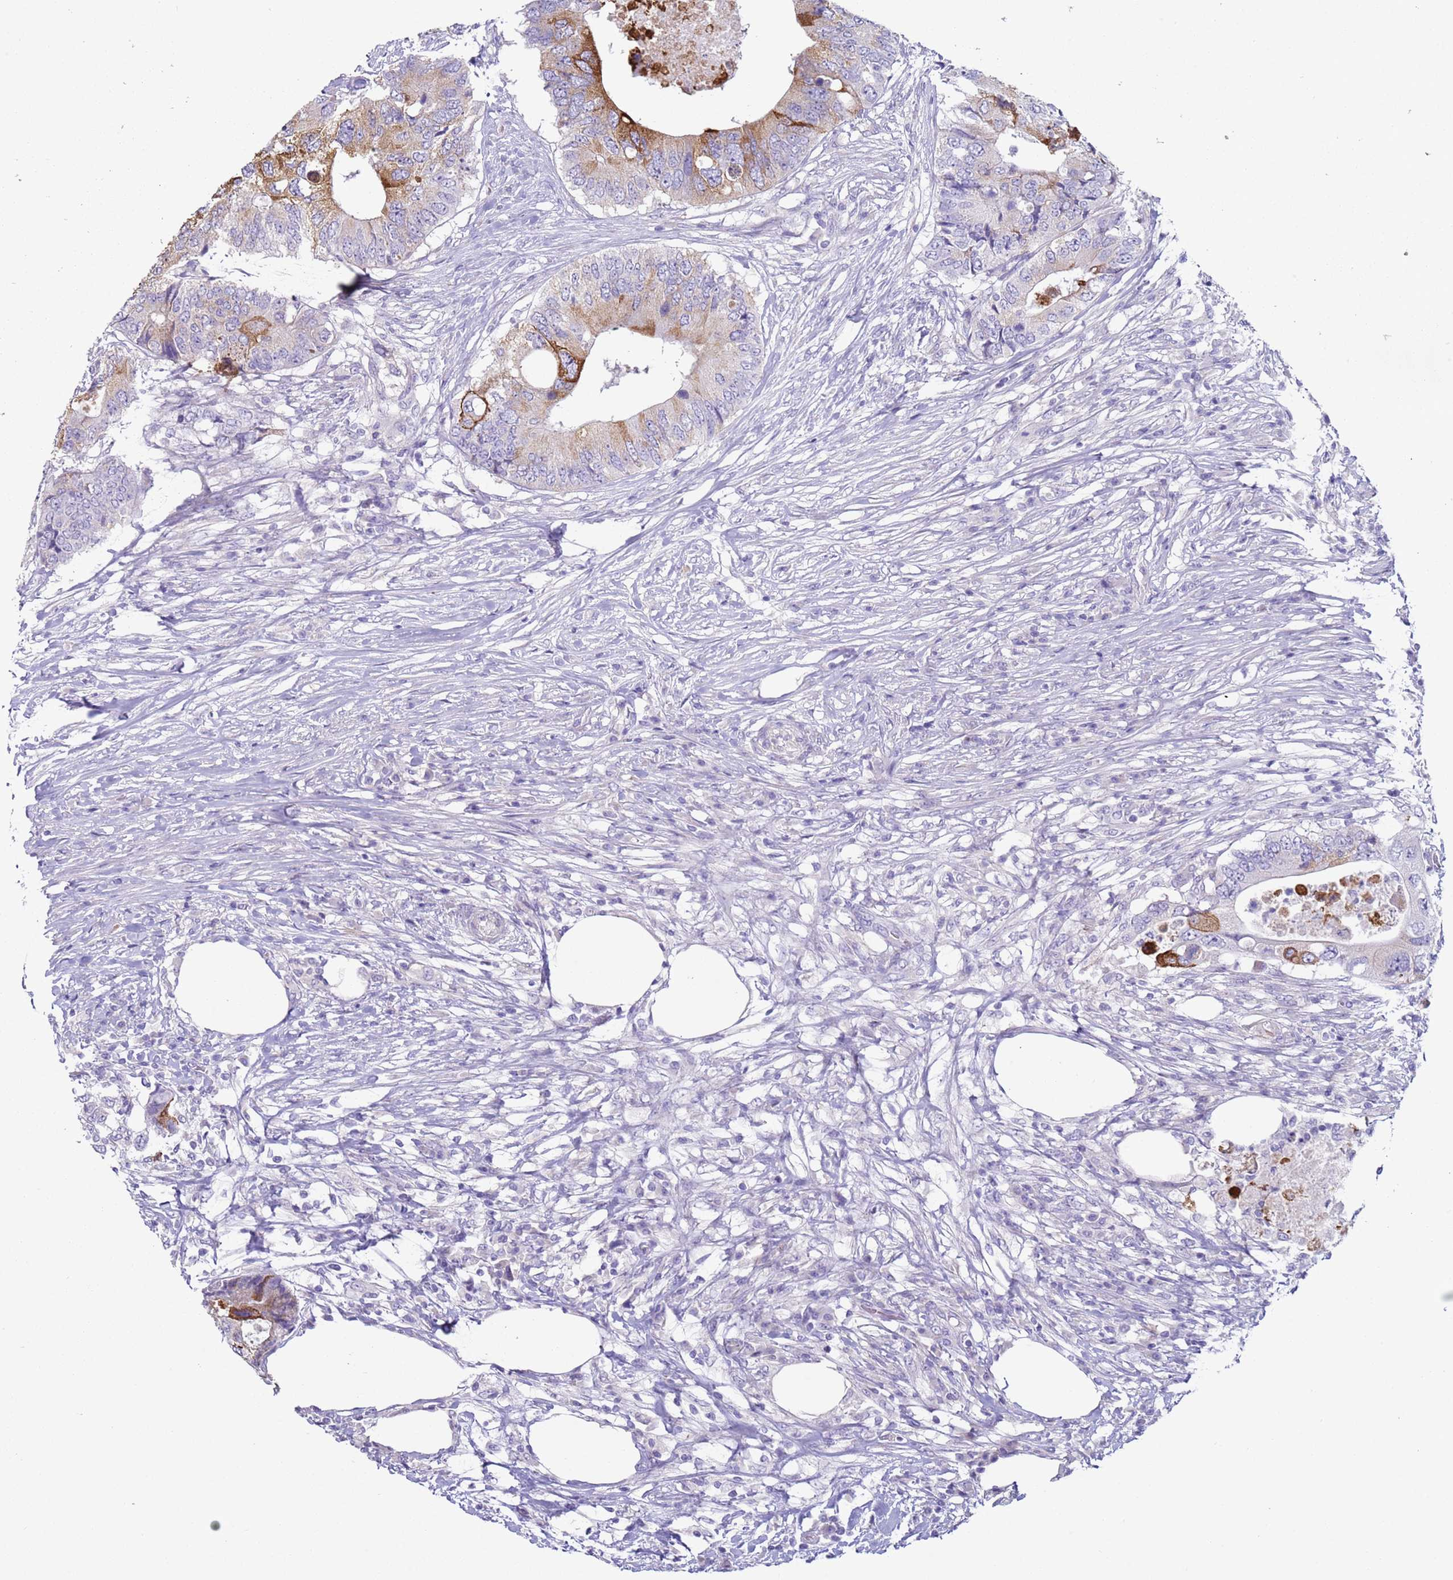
{"staining": {"intensity": "strong", "quantity": "<25%", "location": "cytoplasmic/membranous"}, "tissue": "colorectal cancer", "cell_type": "Tumor cells", "image_type": "cancer", "snomed": [{"axis": "morphology", "description": "Adenocarcinoma, NOS"}, {"axis": "topography", "description": "Colon"}], "caption": "Colorectal adenocarcinoma tissue displays strong cytoplasmic/membranous positivity in about <25% of tumor cells", "gene": "NPAP1", "patient": {"sex": "male", "age": 71}}